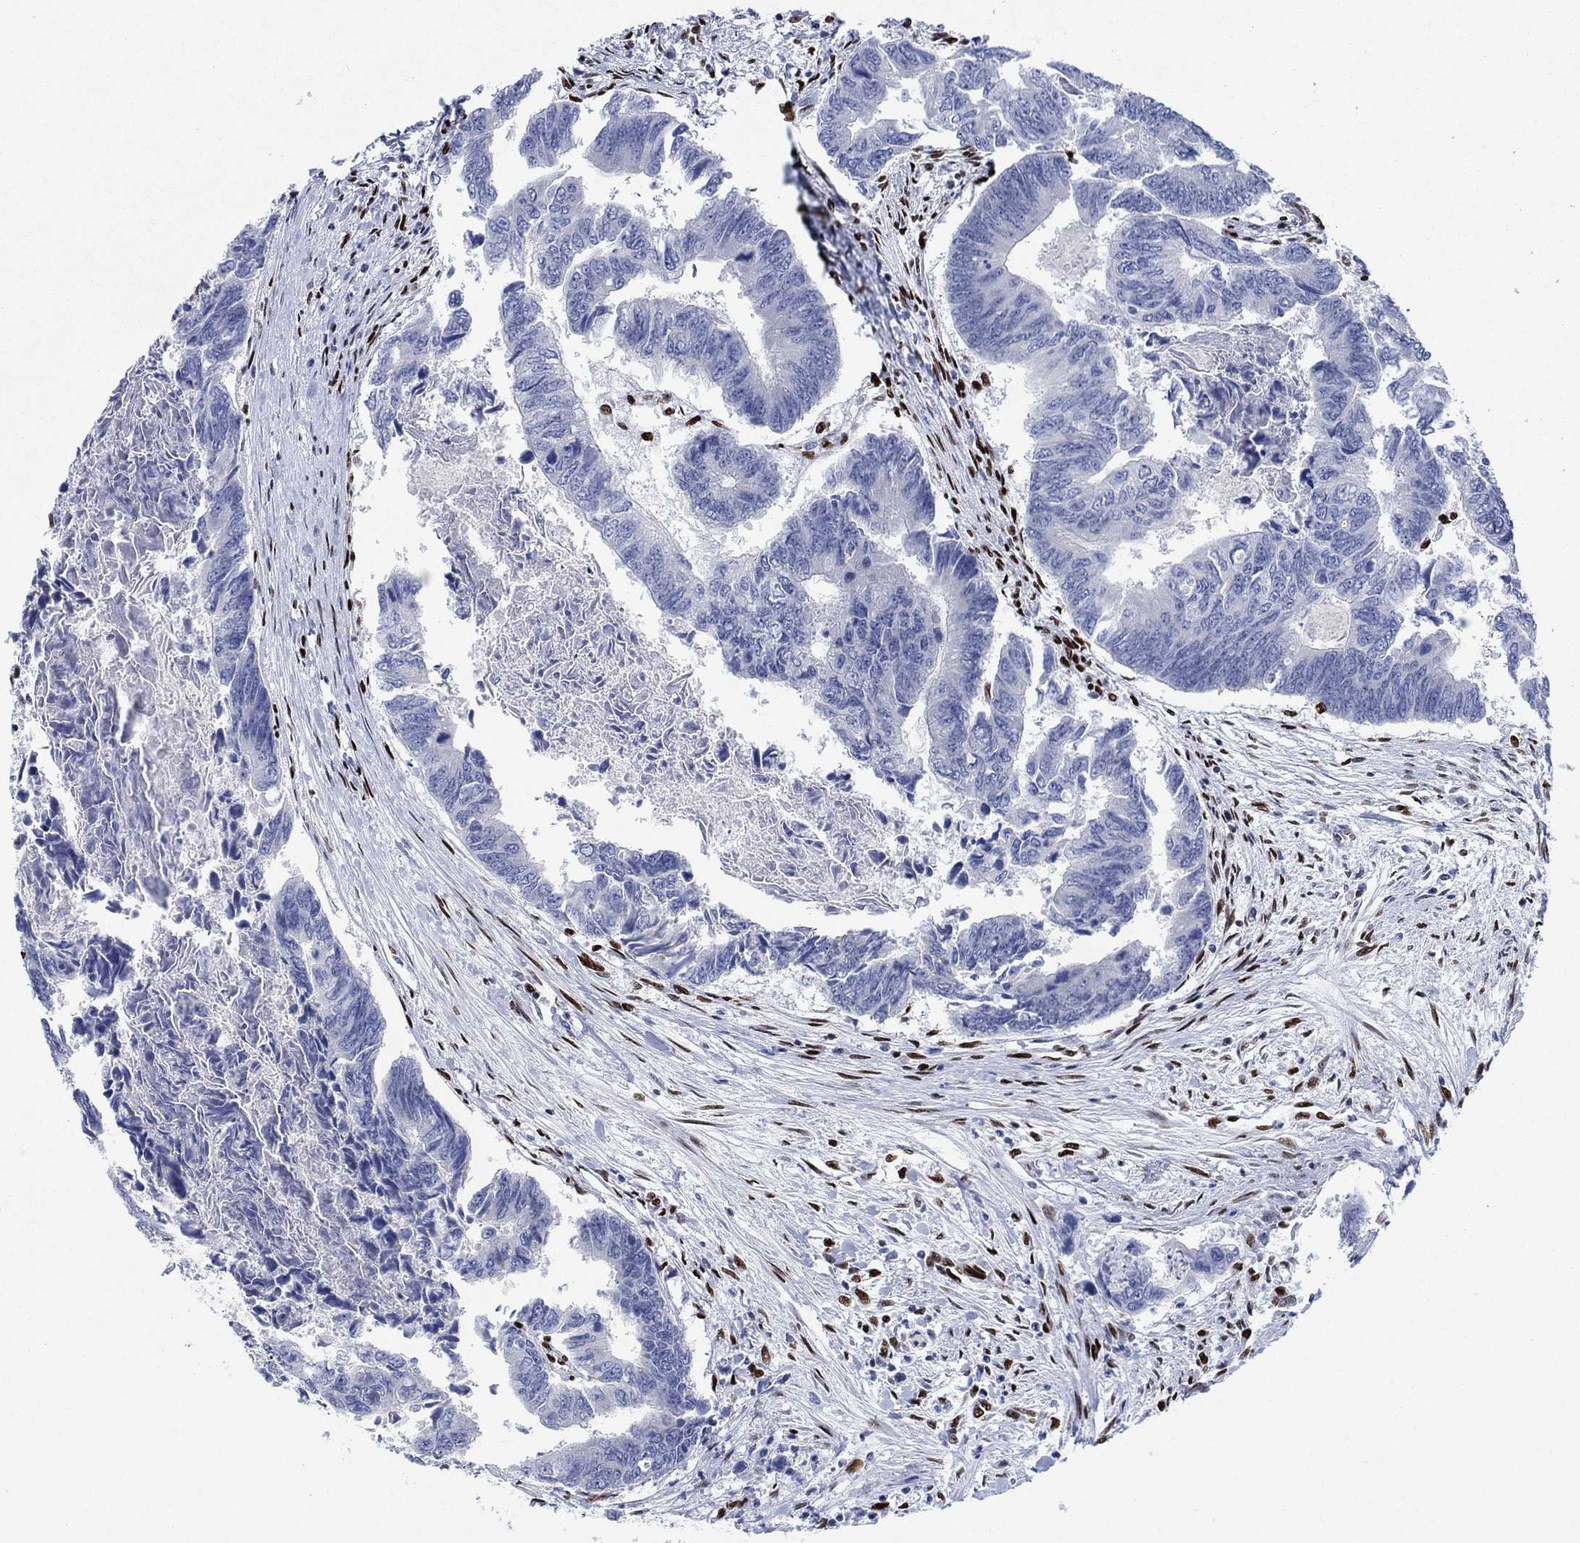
{"staining": {"intensity": "negative", "quantity": "none", "location": "none"}, "tissue": "colorectal cancer", "cell_type": "Tumor cells", "image_type": "cancer", "snomed": [{"axis": "morphology", "description": "Adenocarcinoma, NOS"}, {"axis": "topography", "description": "Colon"}], "caption": "Immunohistochemistry (IHC) histopathology image of neoplastic tissue: colorectal cancer (adenocarcinoma) stained with DAB shows no significant protein expression in tumor cells.", "gene": "ZEB1", "patient": {"sex": "female", "age": 65}}